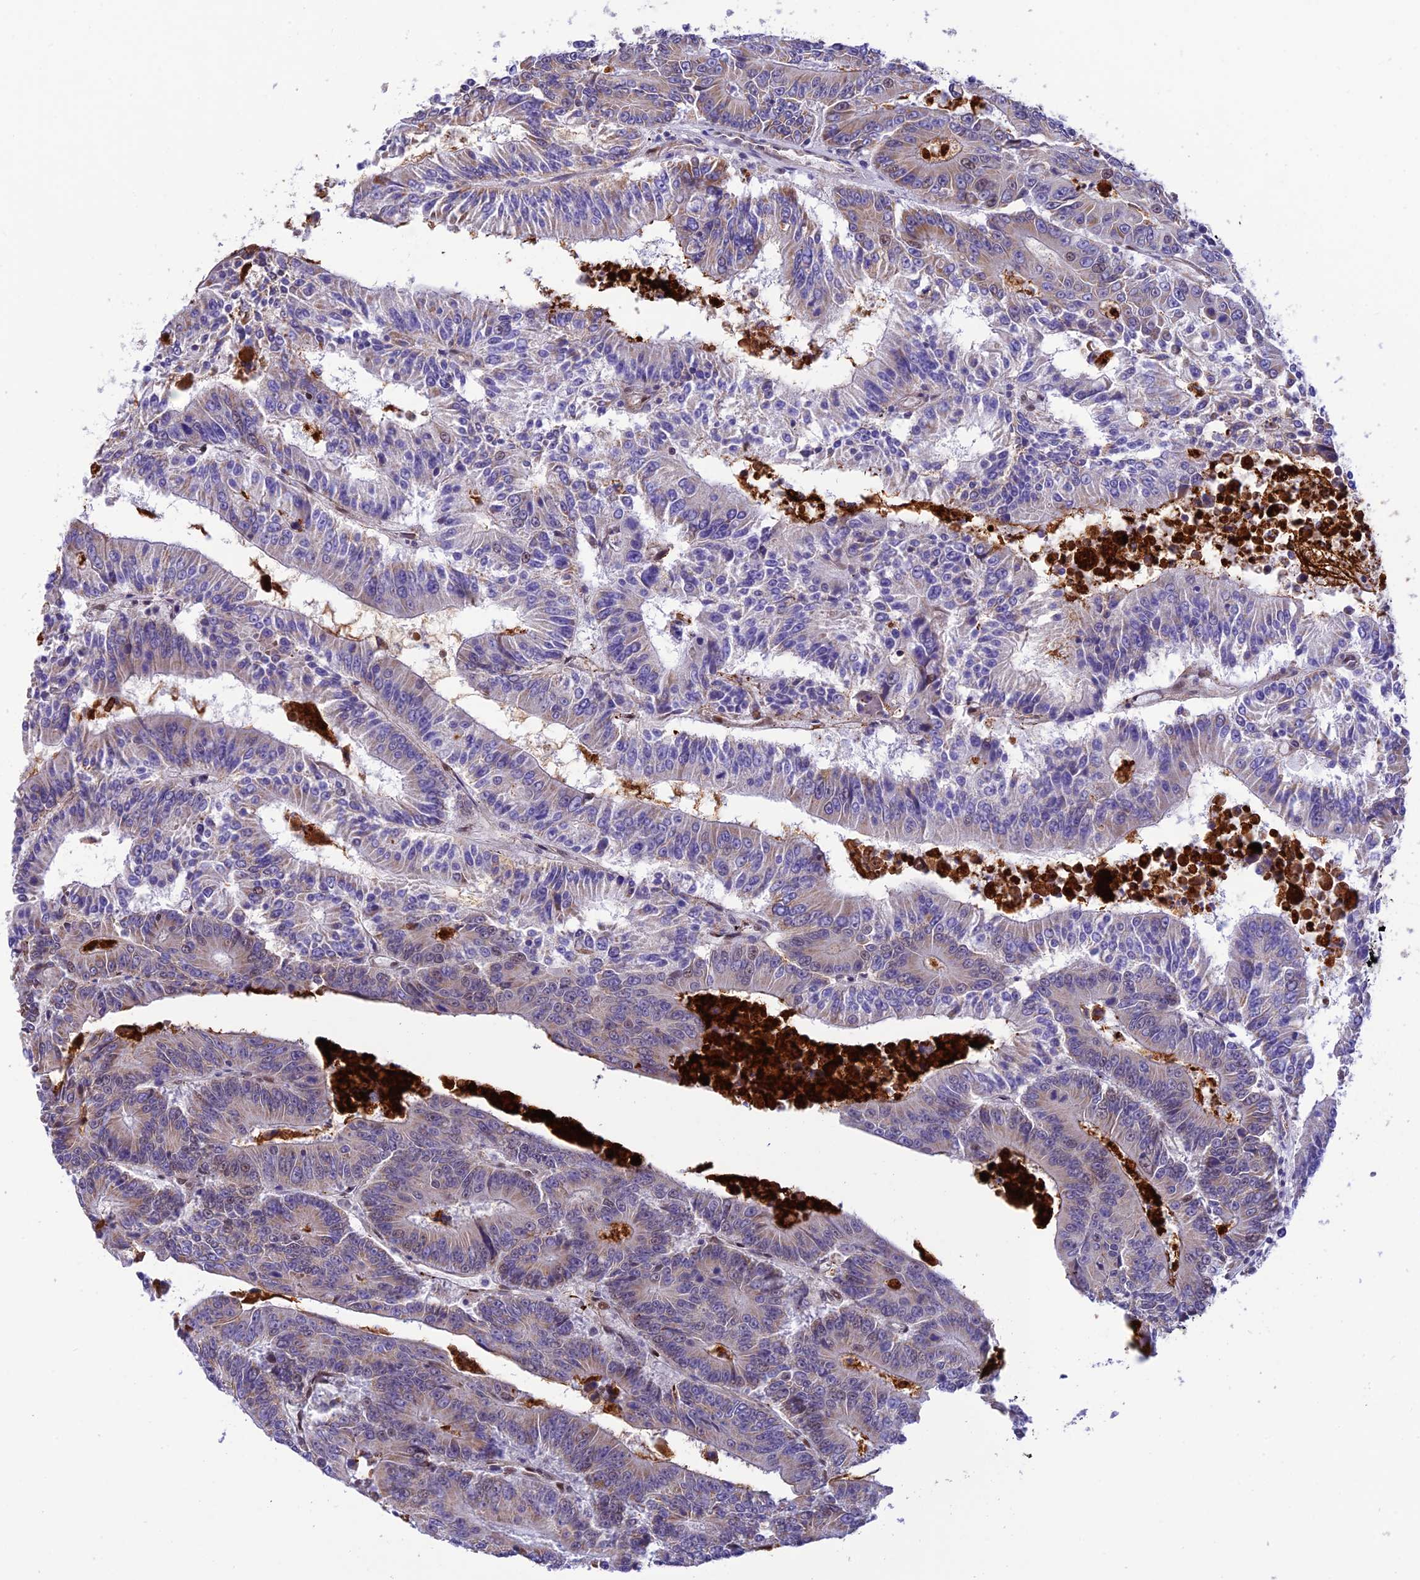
{"staining": {"intensity": "weak", "quantity": "<25%", "location": "cytoplasmic/membranous"}, "tissue": "colorectal cancer", "cell_type": "Tumor cells", "image_type": "cancer", "snomed": [{"axis": "morphology", "description": "Adenocarcinoma, NOS"}, {"axis": "topography", "description": "Colon"}], "caption": "A micrograph of colorectal cancer stained for a protein demonstrates no brown staining in tumor cells. (DAB immunohistochemistry, high magnification).", "gene": "WDR55", "patient": {"sex": "male", "age": 83}}